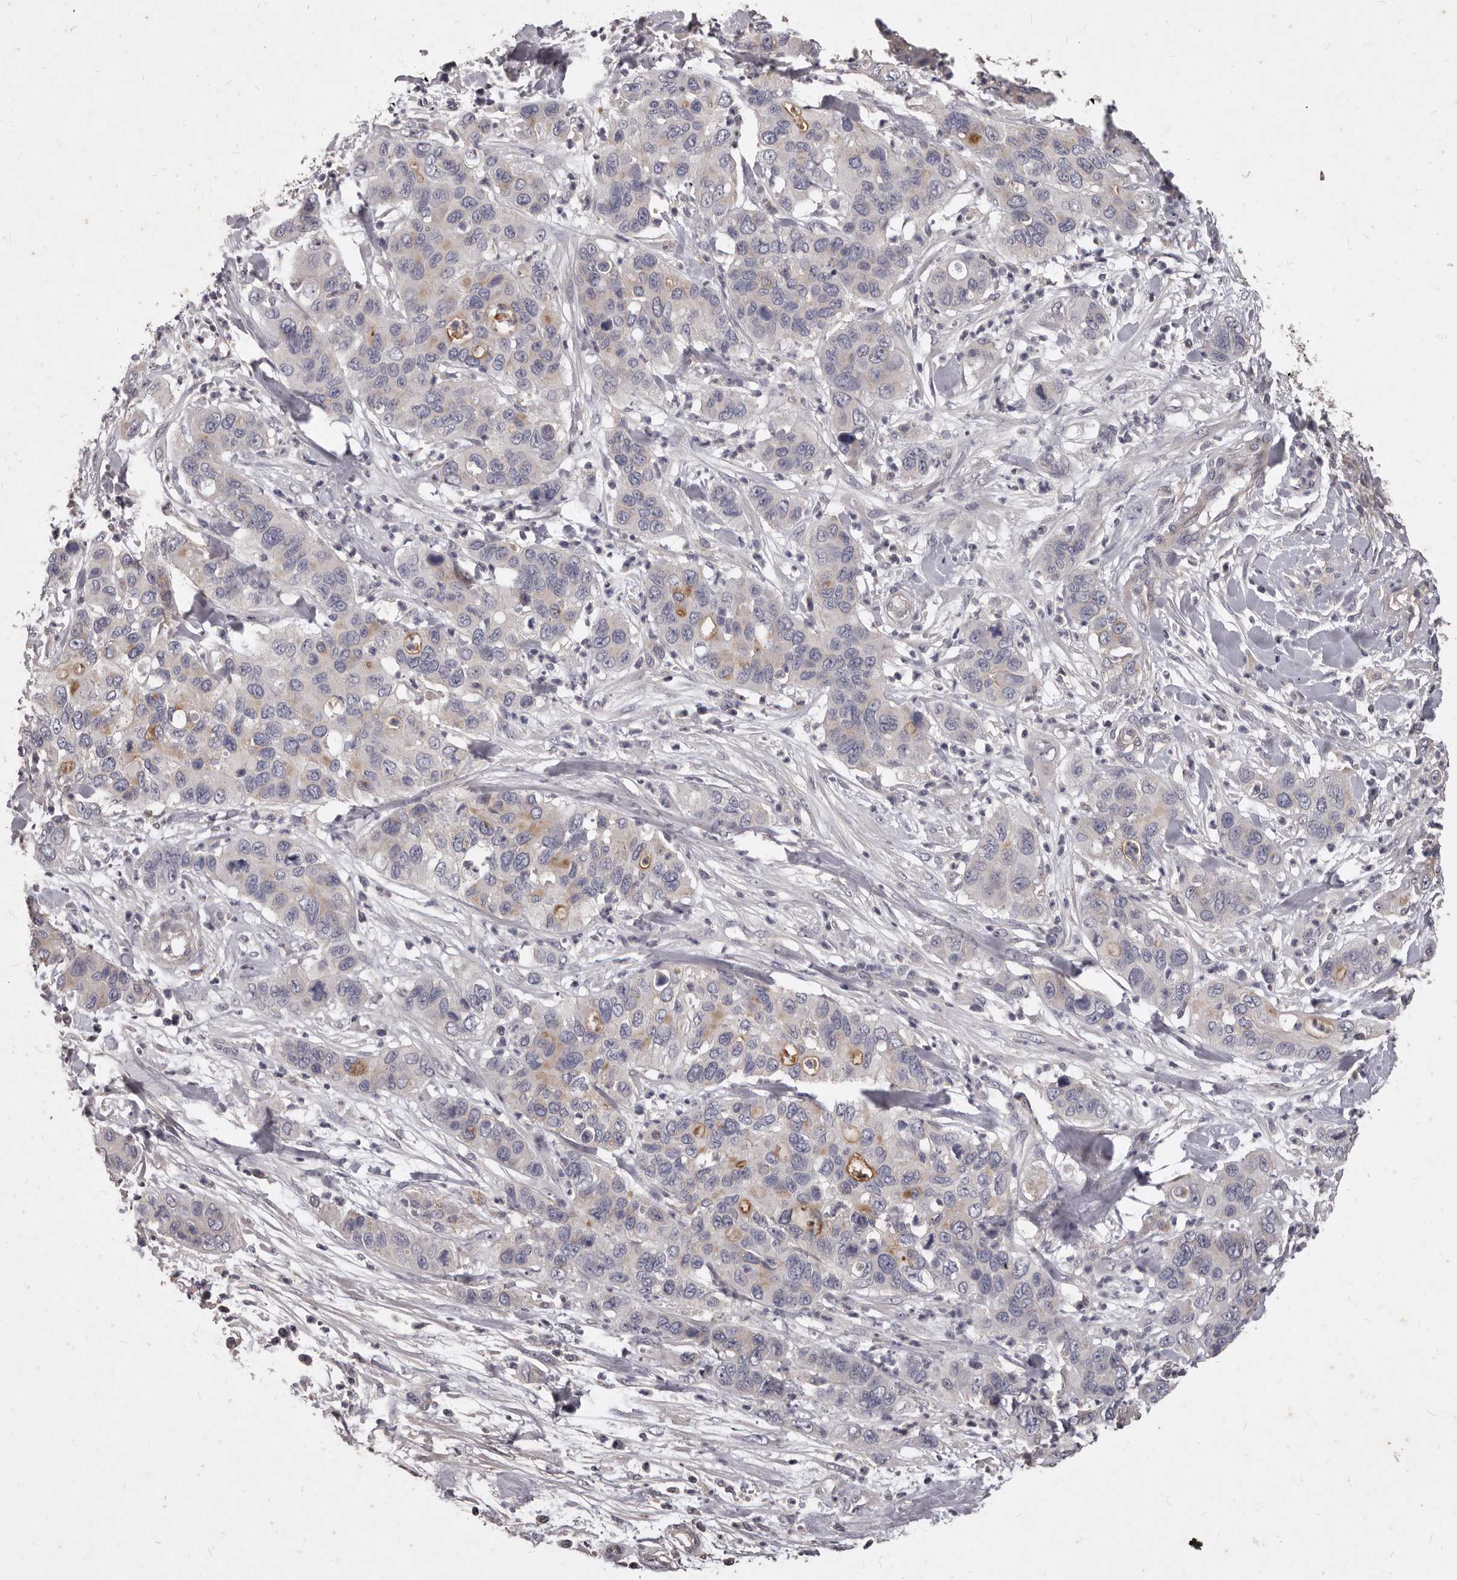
{"staining": {"intensity": "moderate", "quantity": "<25%", "location": "cytoplasmic/membranous"}, "tissue": "pancreatic cancer", "cell_type": "Tumor cells", "image_type": "cancer", "snomed": [{"axis": "morphology", "description": "Adenocarcinoma, NOS"}, {"axis": "topography", "description": "Pancreas"}], "caption": "Pancreatic adenocarcinoma stained with DAB immunohistochemistry (IHC) reveals low levels of moderate cytoplasmic/membranous expression in about <25% of tumor cells.", "gene": "GPRC5C", "patient": {"sex": "female", "age": 71}}